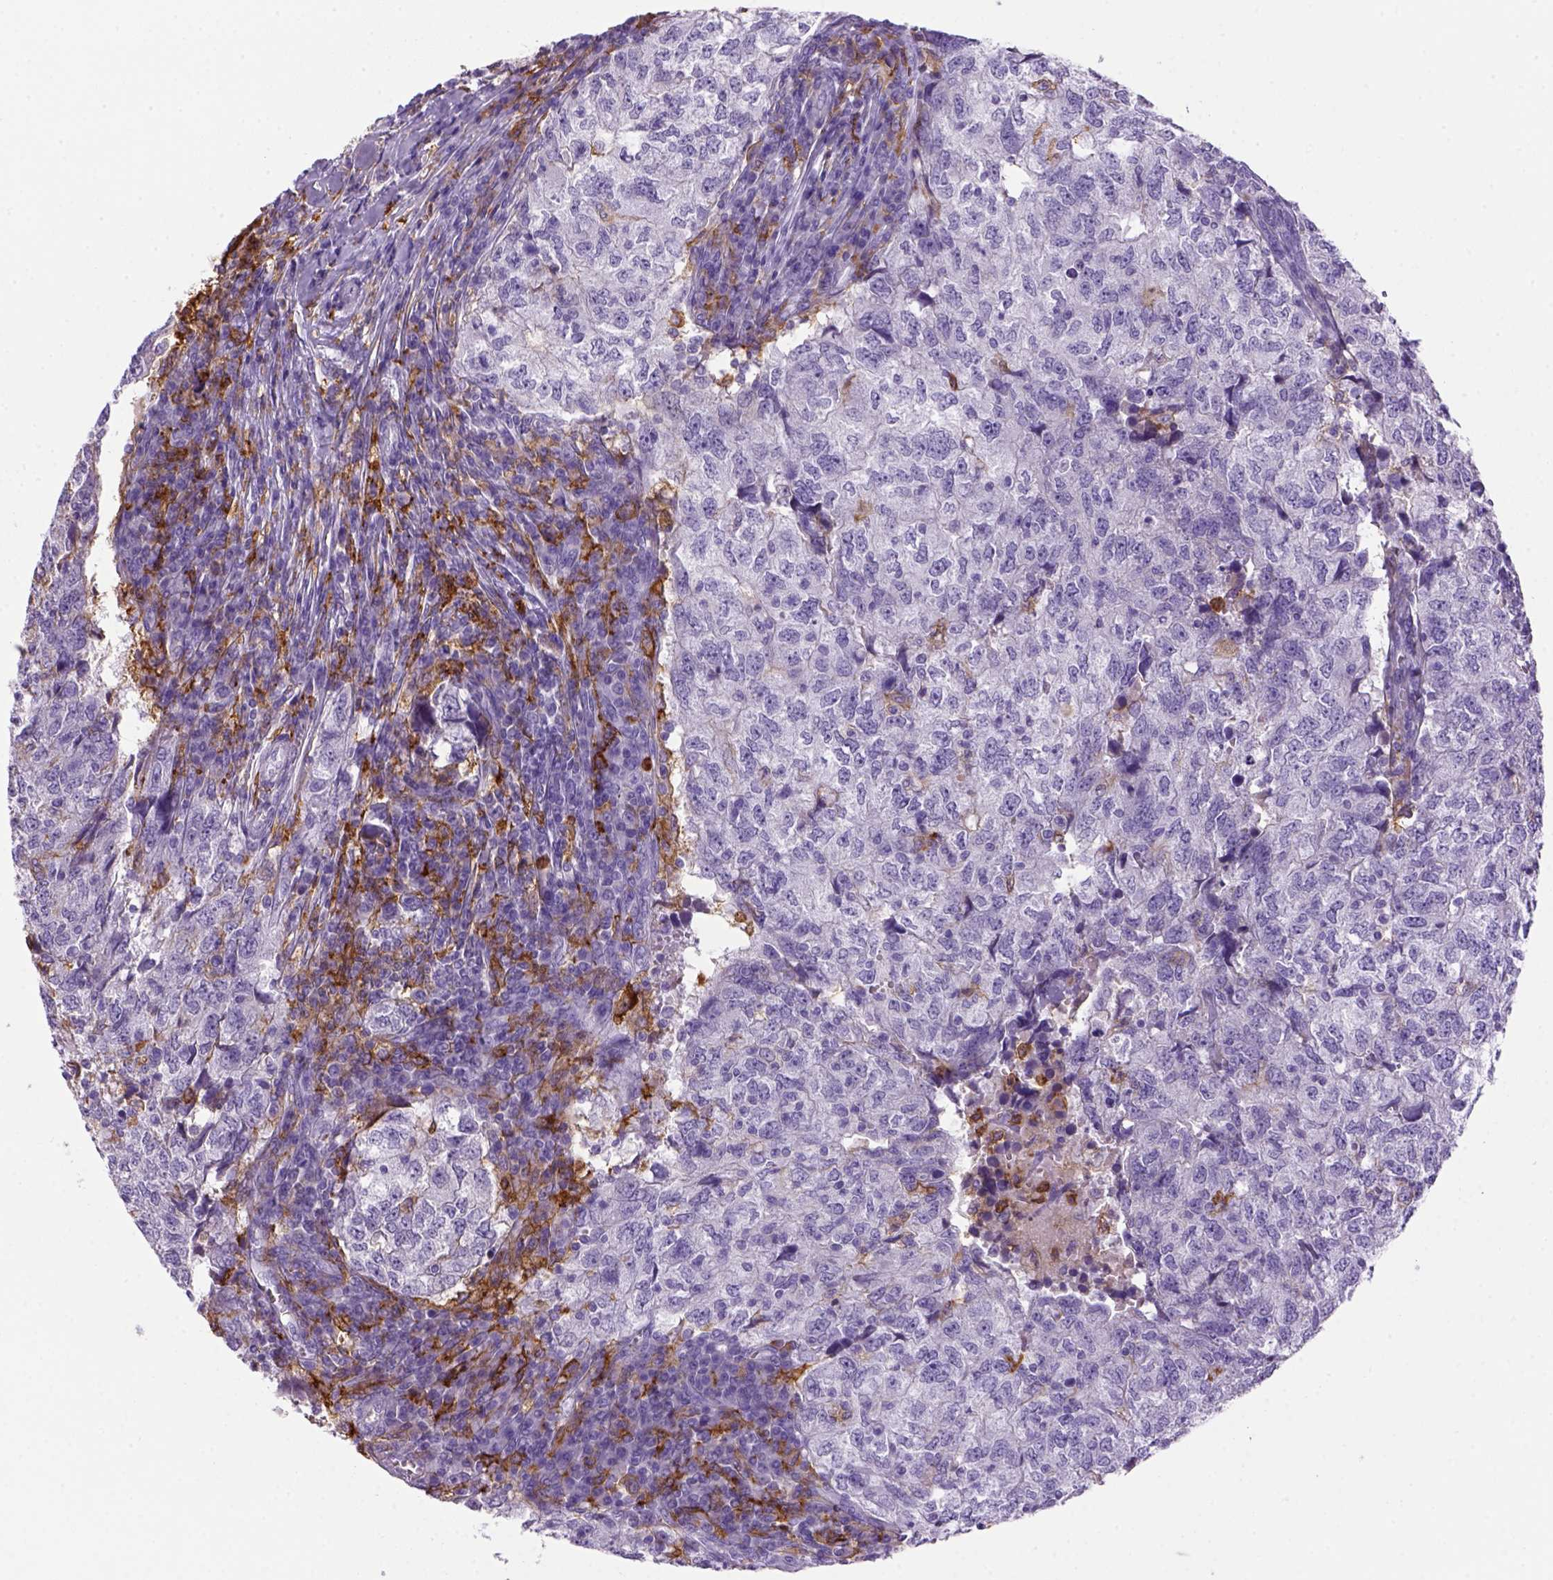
{"staining": {"intensity": "negative", "quantity": "none", "location": "none"}, "tissue": "breast cancer", "cell_type": "Tumor cells", "image_type": "cancer", "snomed": [{"axis": "morphology", "description": "Duct carcinoma"}, {"axis": "topography", "description": "Breast"}], "caption": "This is an IHC micrograph of human breast cancer (intraductal carcinoma). There is no expression in tumor cells.", "gene": "CD14", "patient": {"sex": "female", "age": 30}}